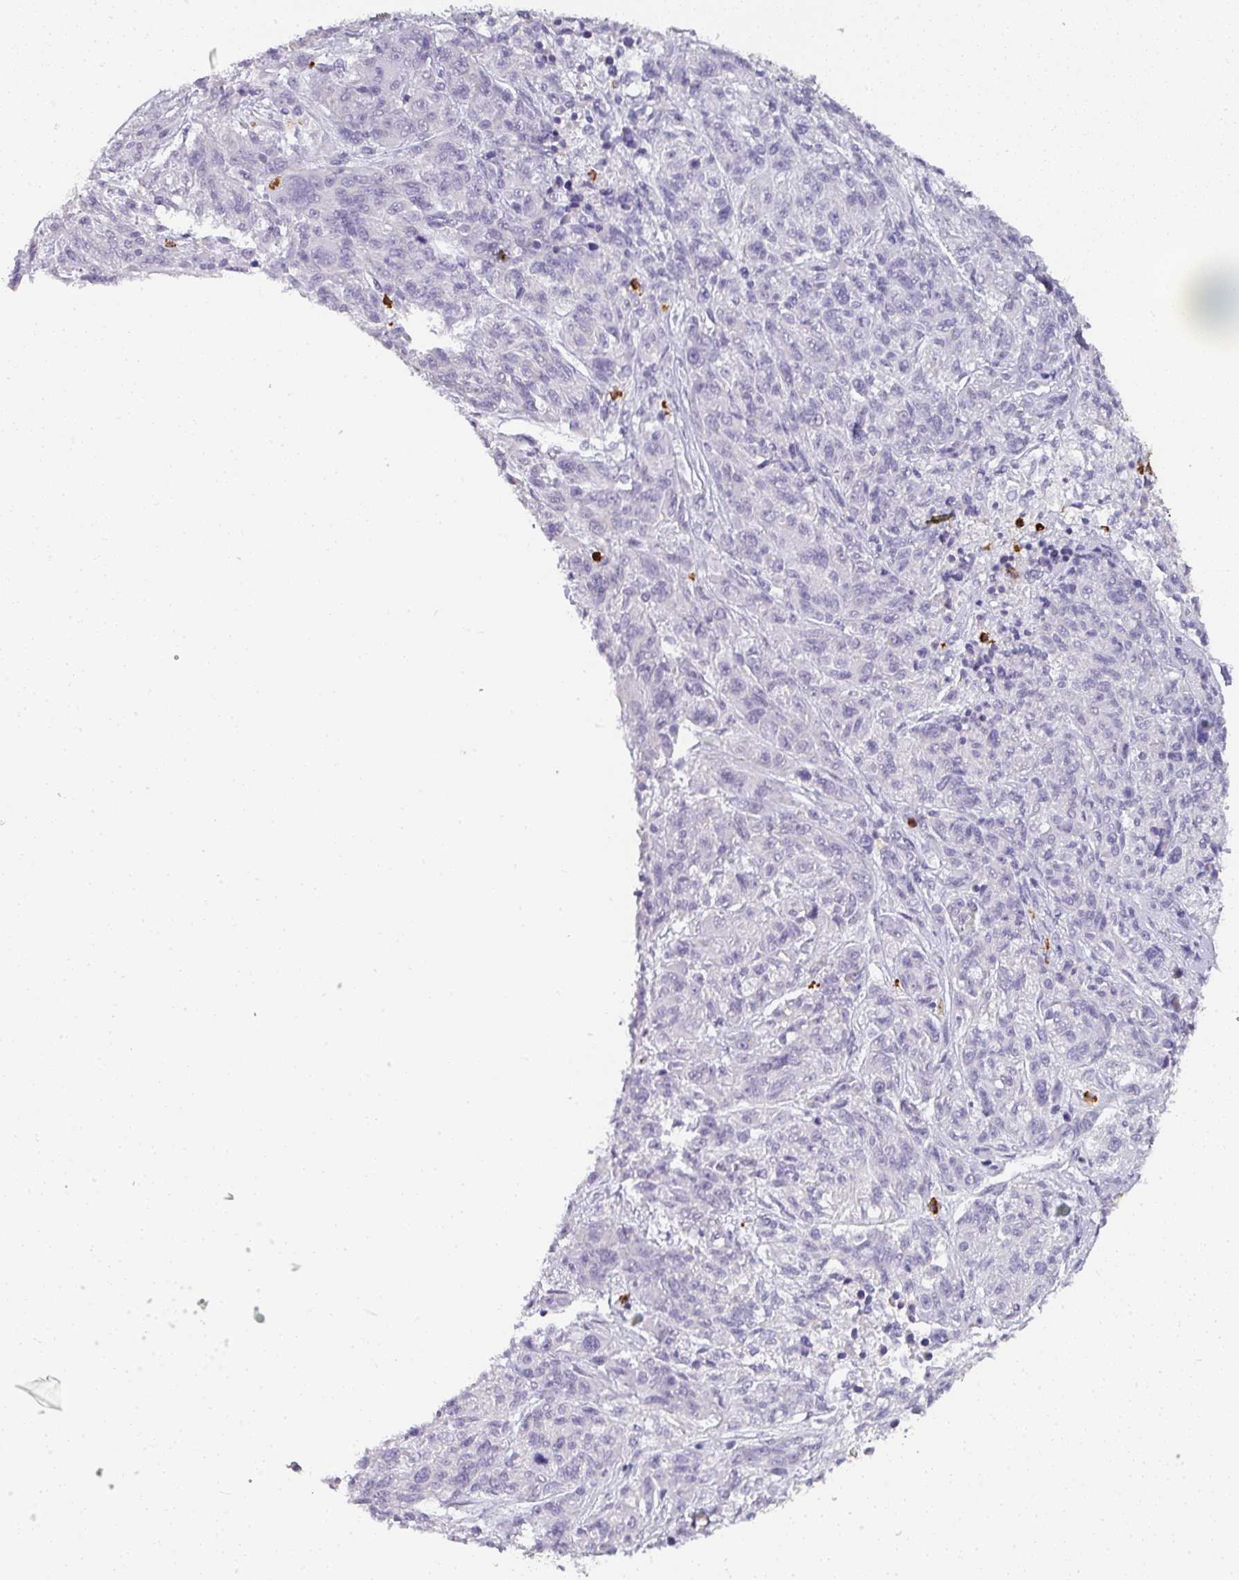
{"staining": {"intensity": "negative", "quantity": "none", "location": "none"}, "tissue": "melanoma", "cell_type": "Tumor cells", "image_type": "cancer", "snomed": [{"axis": "morphology", "description": "Malignant melanoma, NOS"}, {"axis": "topography", "description": "Skin"}], "caption": "Human malignant melanoma stained for a protein using immunohistochemistry shows no expression in tumor cells.", "gene": "CAMP", "patient": {"sex": "male", "age": 53}}